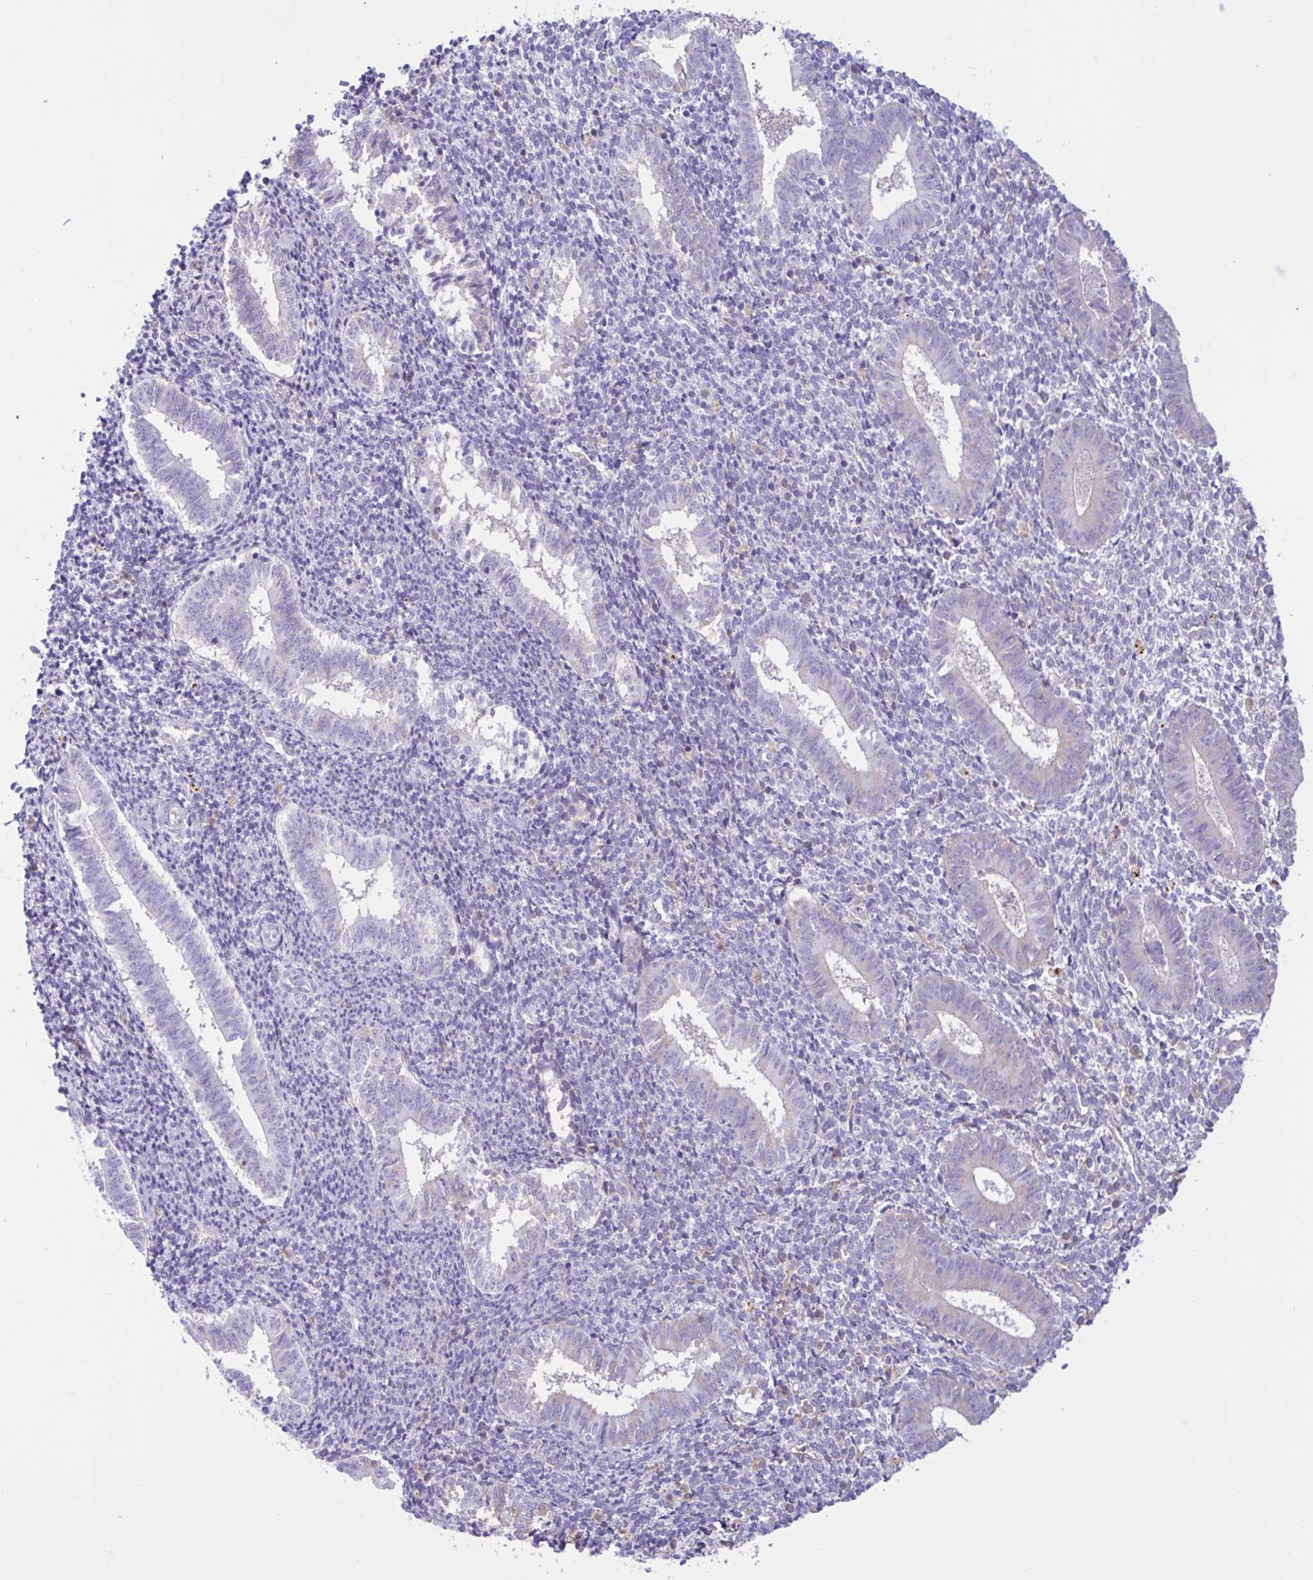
{"staining": {"intensity": "negative", "quantity": "none", "location": "none"}, "tissue": "endometrium", "cell_type": "Cells in endometrial stroma", "image_type": "normal", "snomed": [{"axis": "morphology", "description": "Normal tissue, NOS"}, {"axis": "topography", "description": "Endometrium"}], "caption": "A micrograph of endometrium stained for a protein exhibits no brown staining in cells in endometrial stroma.", "gene": "LARGE2", "patient": {"sex": "female", "age": 25}}